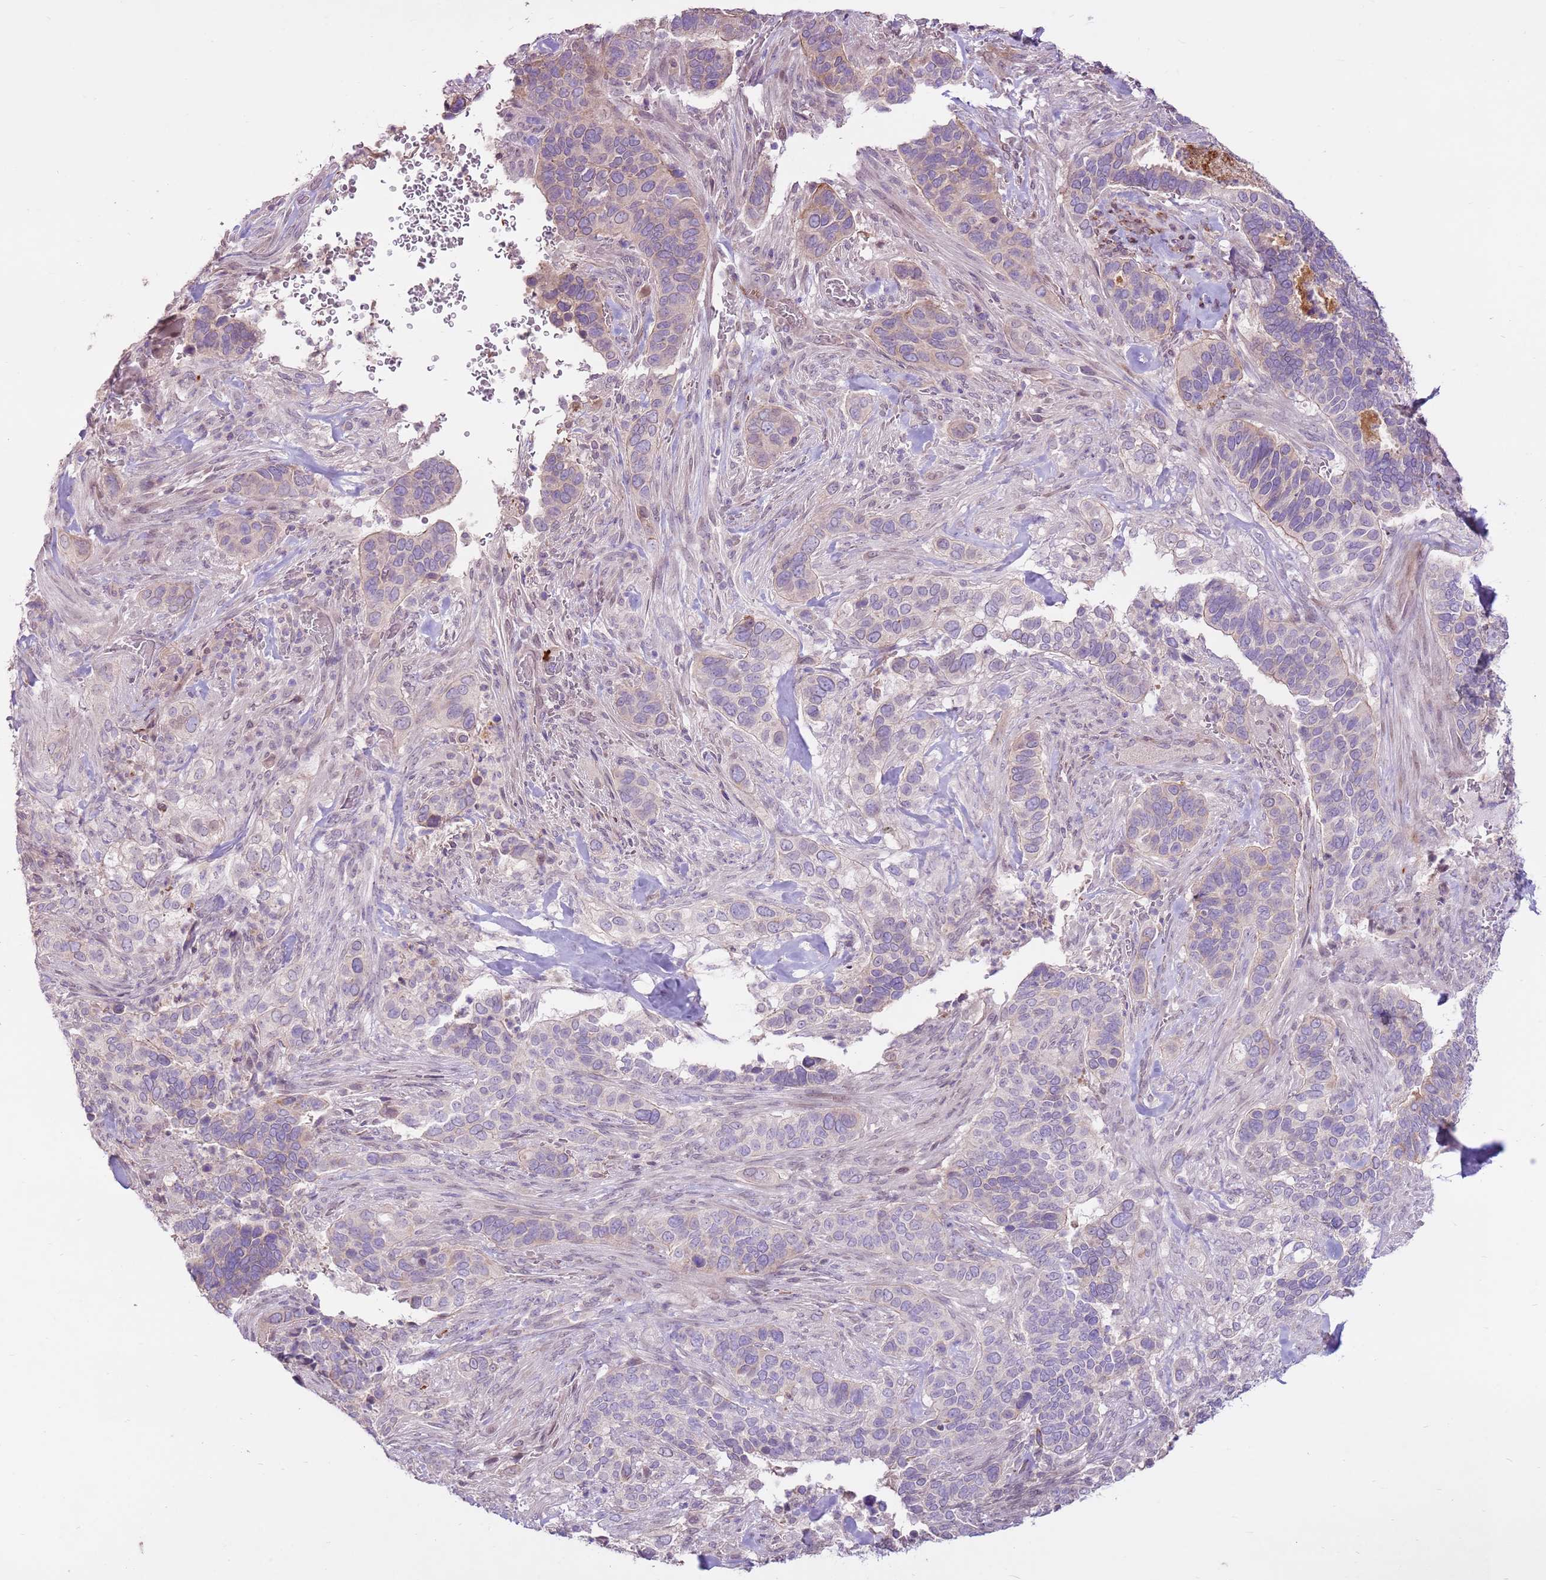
{"staining": {"intensity": "weak", "quantity": "<25%", "location": "cytoplasmic/membranous"}, "tissue": "cervical cancer", "cell_type": "Tumor cells", "image_type": "cancer", "snomed": [{"axis": "morphology", "description": "Squamous cell carcinoma, NOS"}, {"axis": "topography", "description": "Cervix"}], "caption": "Immunohistochemical staining of cervical squamous cell carcinoma reveals no significant expression in tumor cells.", "gene": "LGI4", "patient": {"sex": "female", "age": 38}}